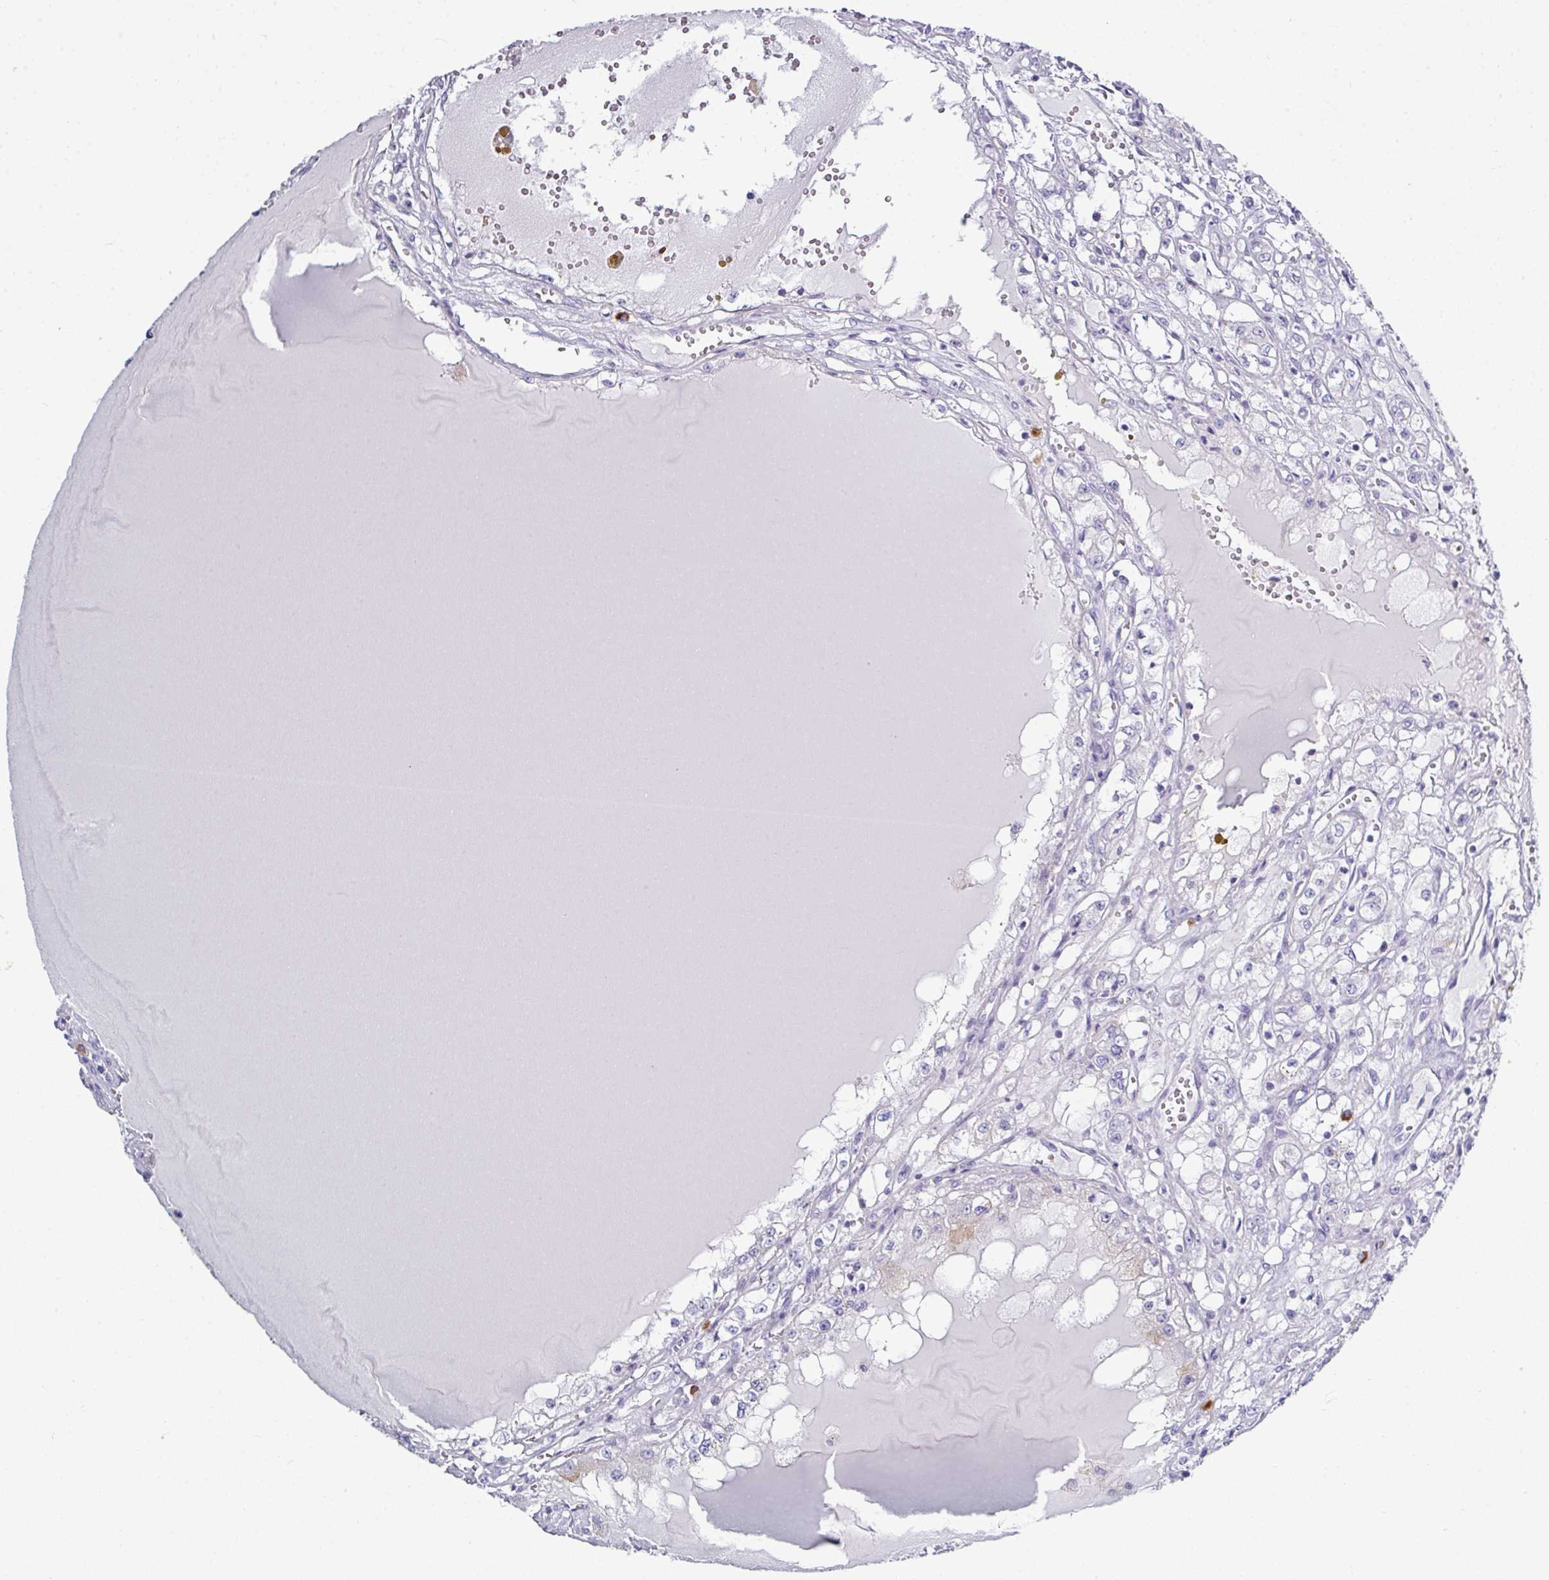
{"staining": {"intensity": "negative", "quantity": "none", "location": "none"}, "tissue": "renal cancer", "cell_type": "Tumor cells", "image_type": "cancer", "snomed": [{"axis": "morphology", "description": "Adenocarcinoma, NOS"}, {"axis": "topography", "description": "Kidney"}], "caption": "Immunohistochemical staining of human renal adenocarcinoma exhibits no significant staining in tumor cells.", "gene": "ABCC5", "patient": {"sex": "male", "age": 56}}